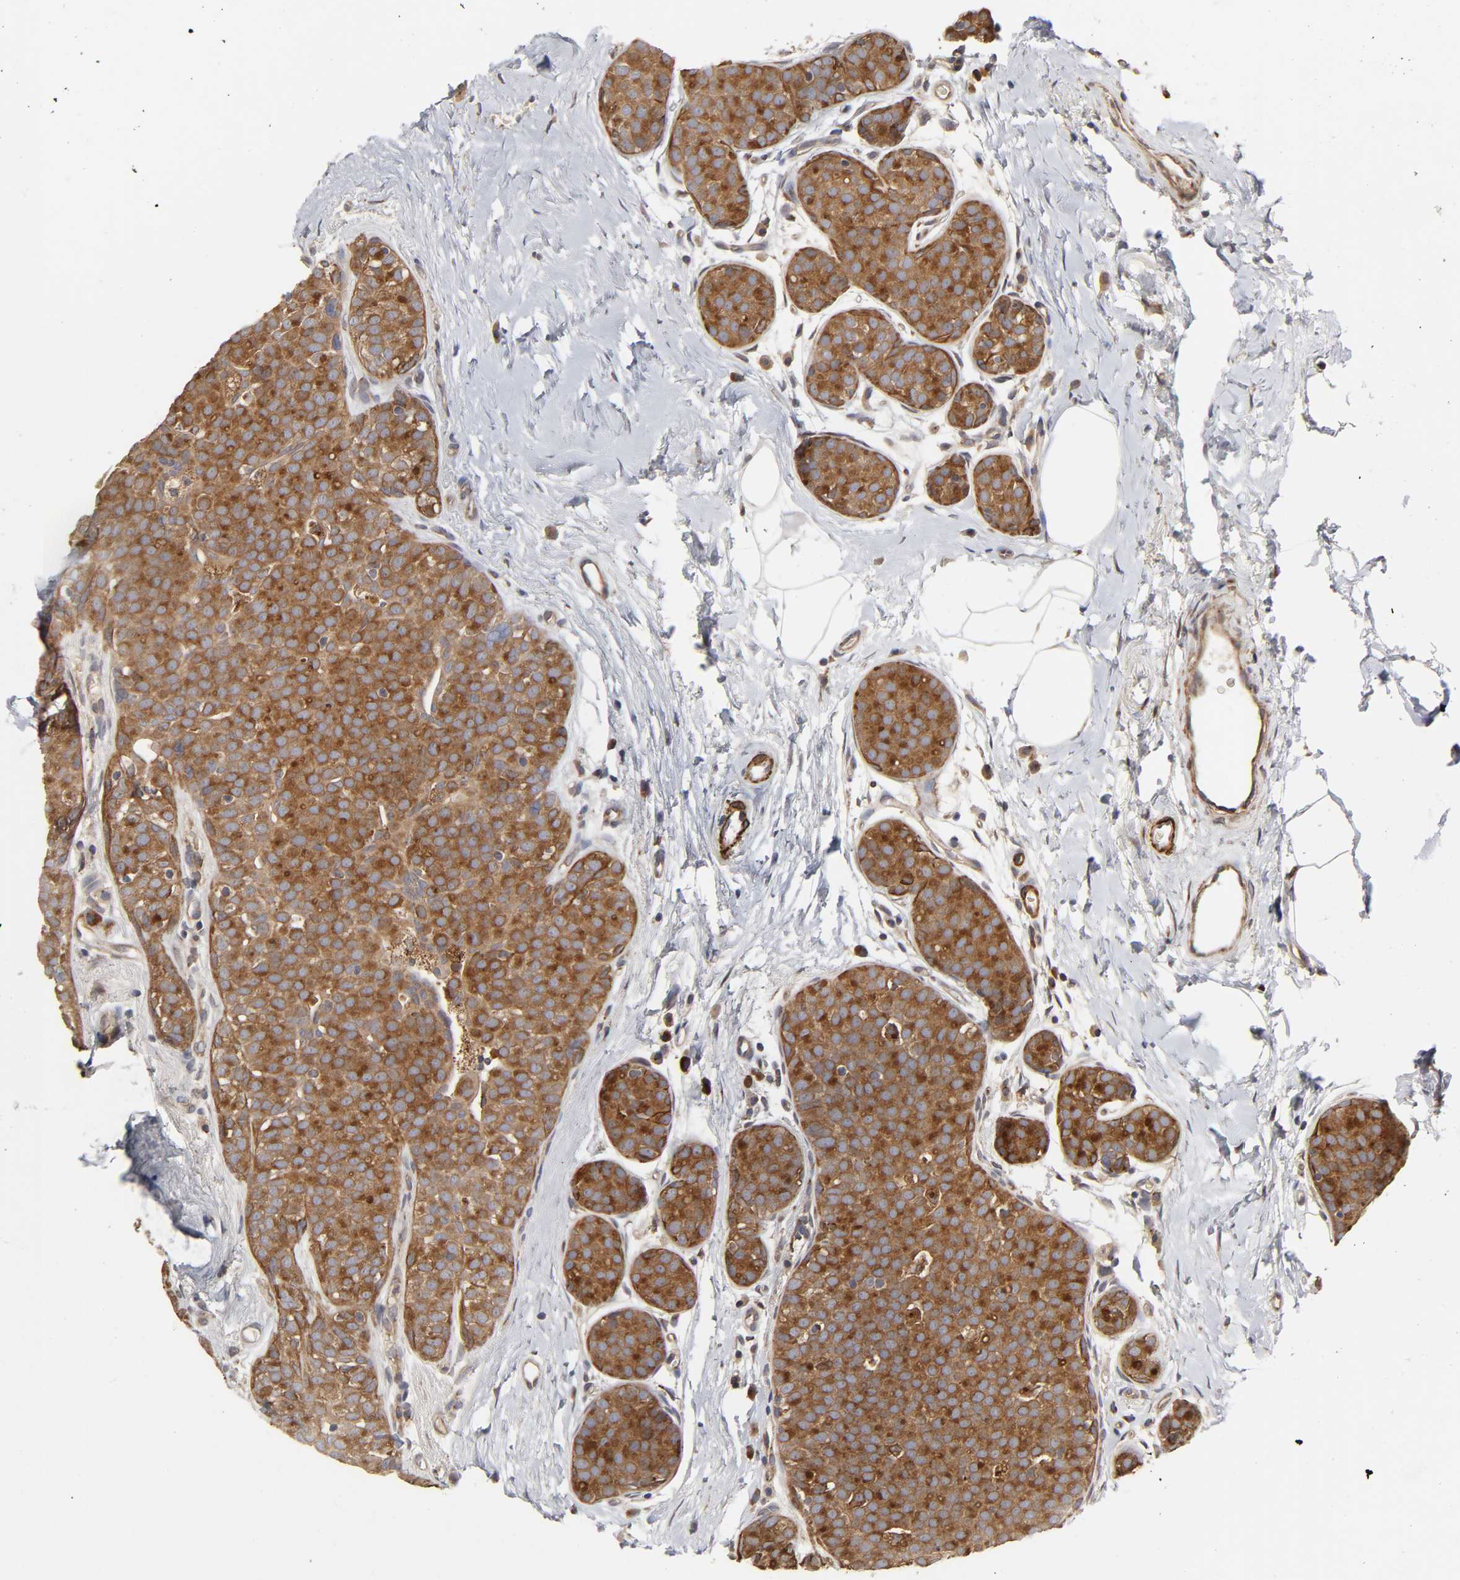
{"staining": {"intensity": "strong", "quantity": ">75%", "location": "cytoplasmic/membranous"}, "tissue": "breast cancer", "cell_type": "Tumor cells", "image_type": "cancer", "snomed": [{"axis": "morphology", "description": "Lobular carcinoma, in situ"}, {"axis": "morphology", "description": "Lobular carcinoma"}, {"axis": "topography", "description": "Breast"}], "caption": "Tumor cells demonstrate high levels of strong cytoplasmic/membranous expression in approximately >75% of cells in human lobular carcinoma in situ (breast). The staining was performed using DAB (3,3'-diaminobenzidine), with brown indicating positive protein expression. Nuclei are stained blue with hematoxylin.", "gene": "GNPTG", "patient": {"sex": "female", "age": 41}}